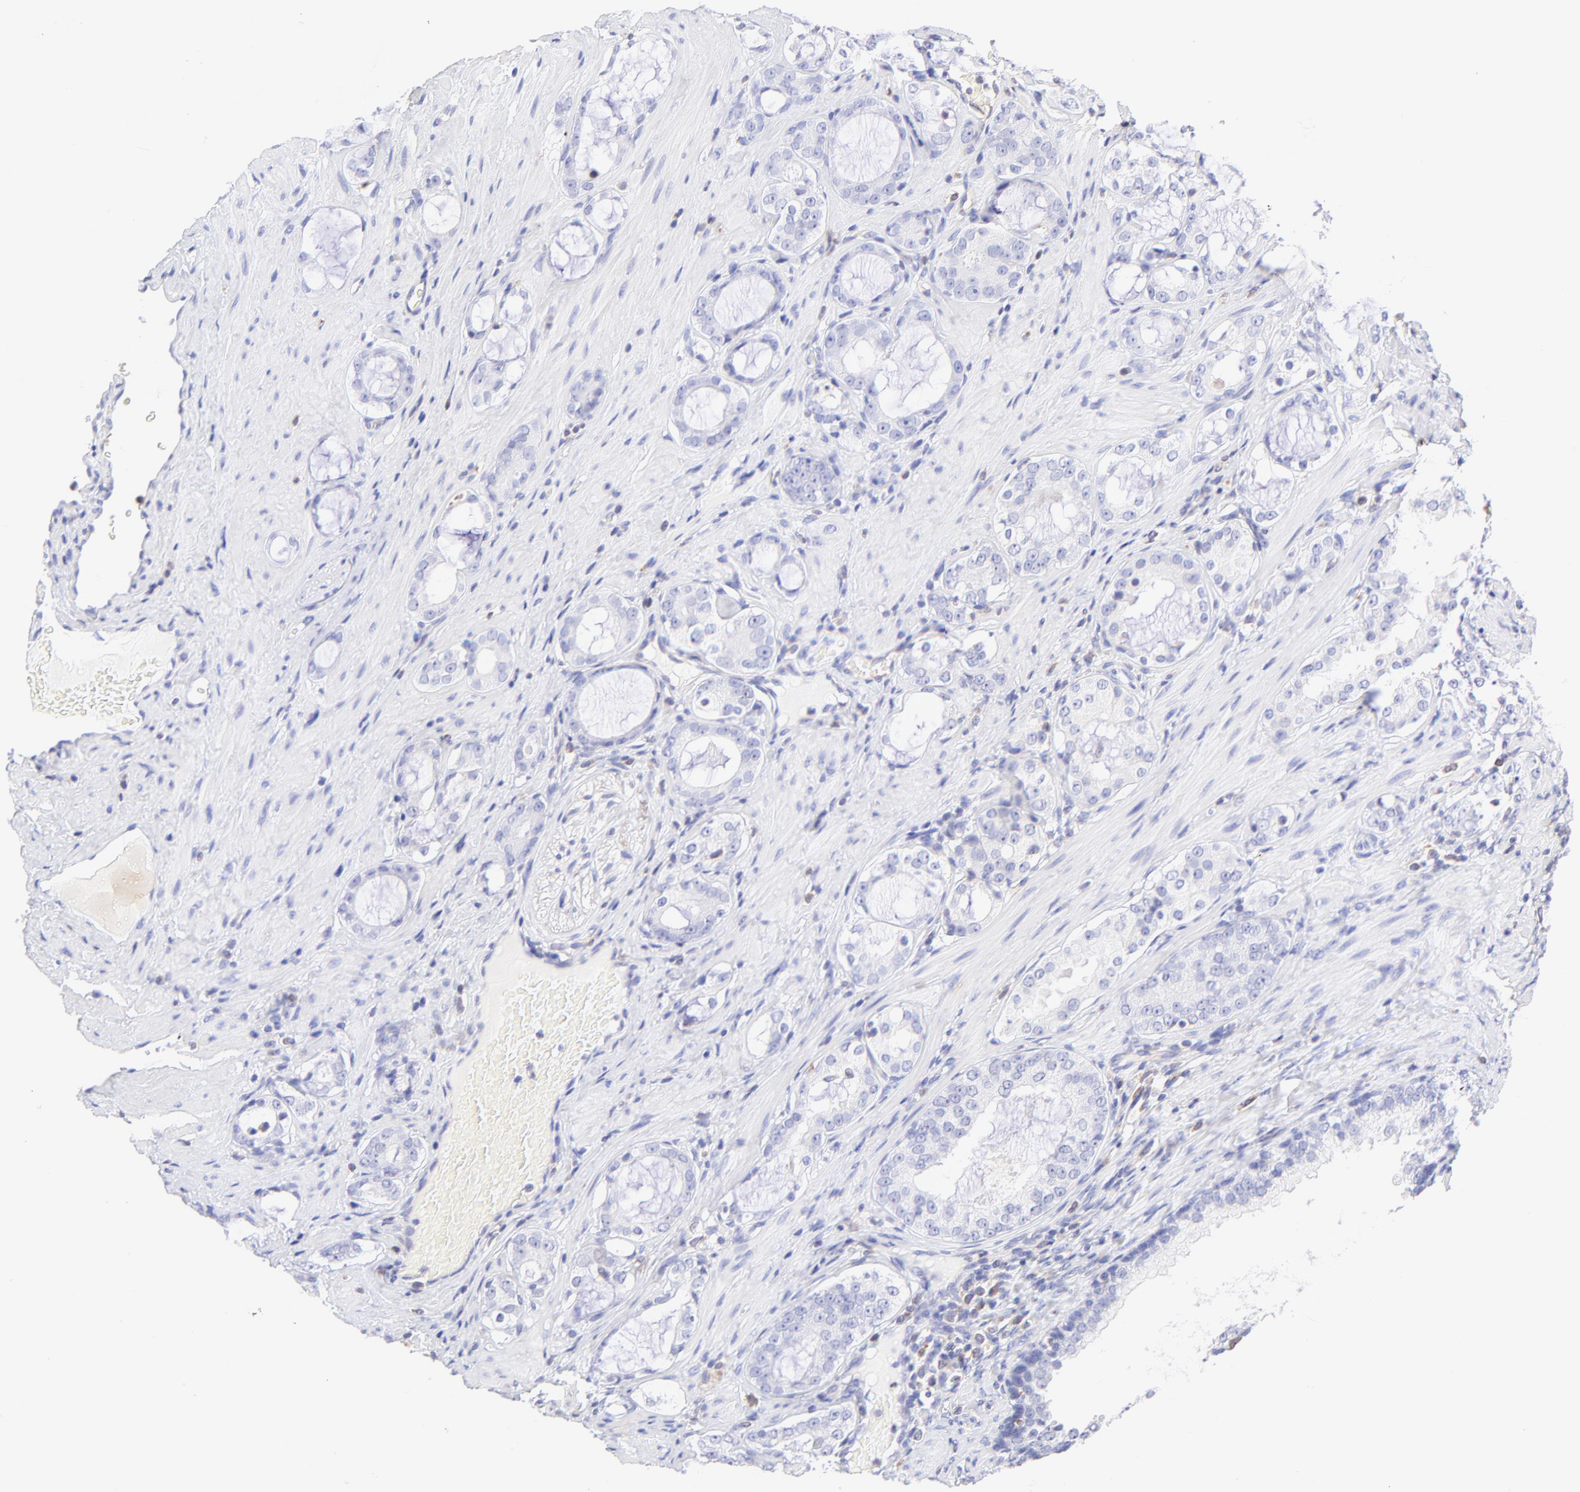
{"staining": {"intensity": "negative", "quantity": "none", "location": "none"}, "tissue": "prostate cancer", "cell_type": "Tumor cells", "image_type": "cancer", "snomed": [{"axis": "morphology", "description": "Adenocarcinoma, Medium grade"}, {"axis": "topography", "description": "Prostate"}], "caption": "Prostate cancer (medium-grade adenocarcinoma) stained for a protein using immunohistochemistry shows no staining tumor cells.", "gene": "IRAG2", "patient": {"sex": "male", "age": 73}}